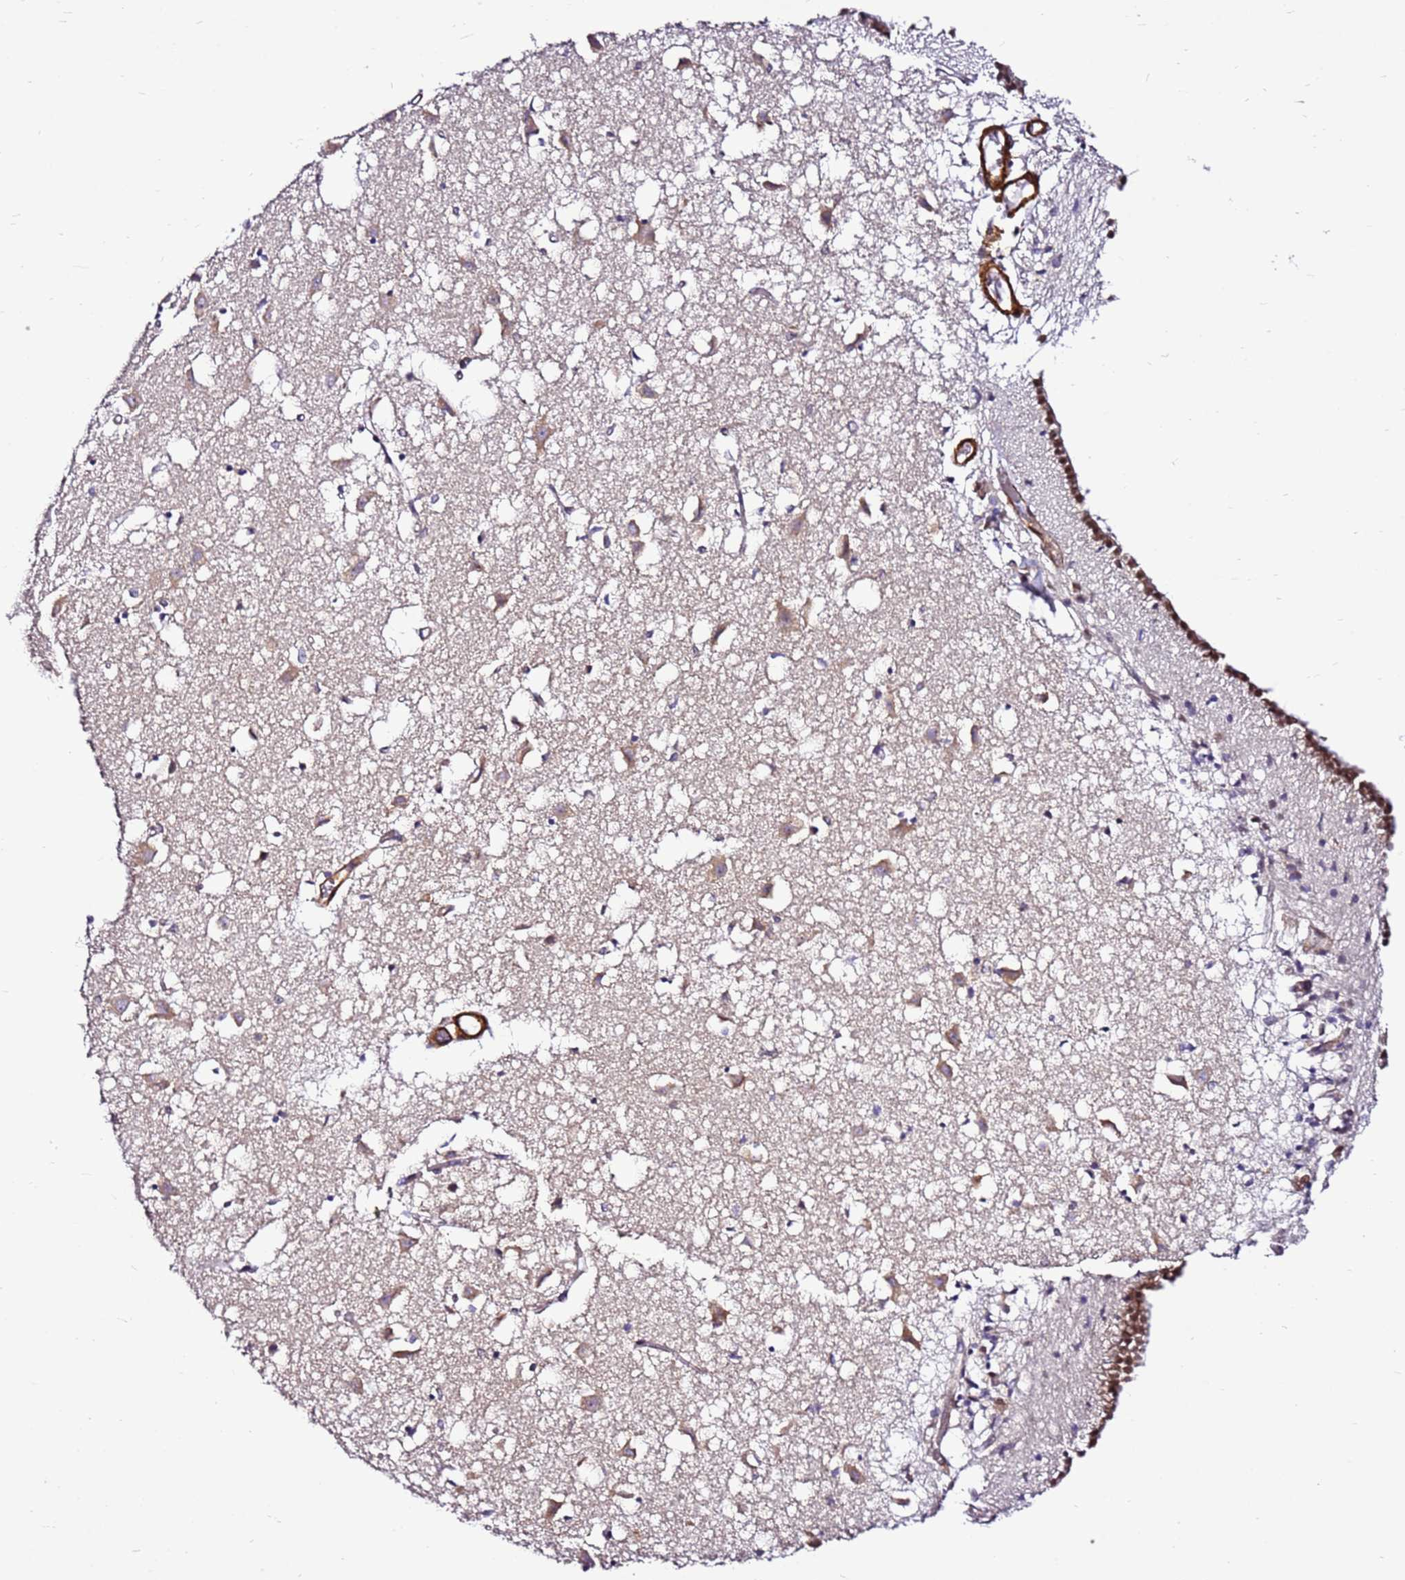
{"staining": {"intensity": "negative", "quantity": "none", "location": "none"}, "tissue": "caudate", "cell_type": "Glial cells", "image_type": "normal", "snomed": [{"axis": "morphology", "description": "Normal tissue, NOS"}, {"axis": "topography", "description": "Lateral ventricle wall"}], "caption": "Glial cells show no significant staining in benign caudate. (Stains: DAB (3,3'-diaminobenzidine) immunohistochemistry (IHC) with hematoxylin counter stain, Microscopy: brightfield microscopy at high magnification).", "gene": "SMIM4", "patient": {"sex": "male", "age": 70}}